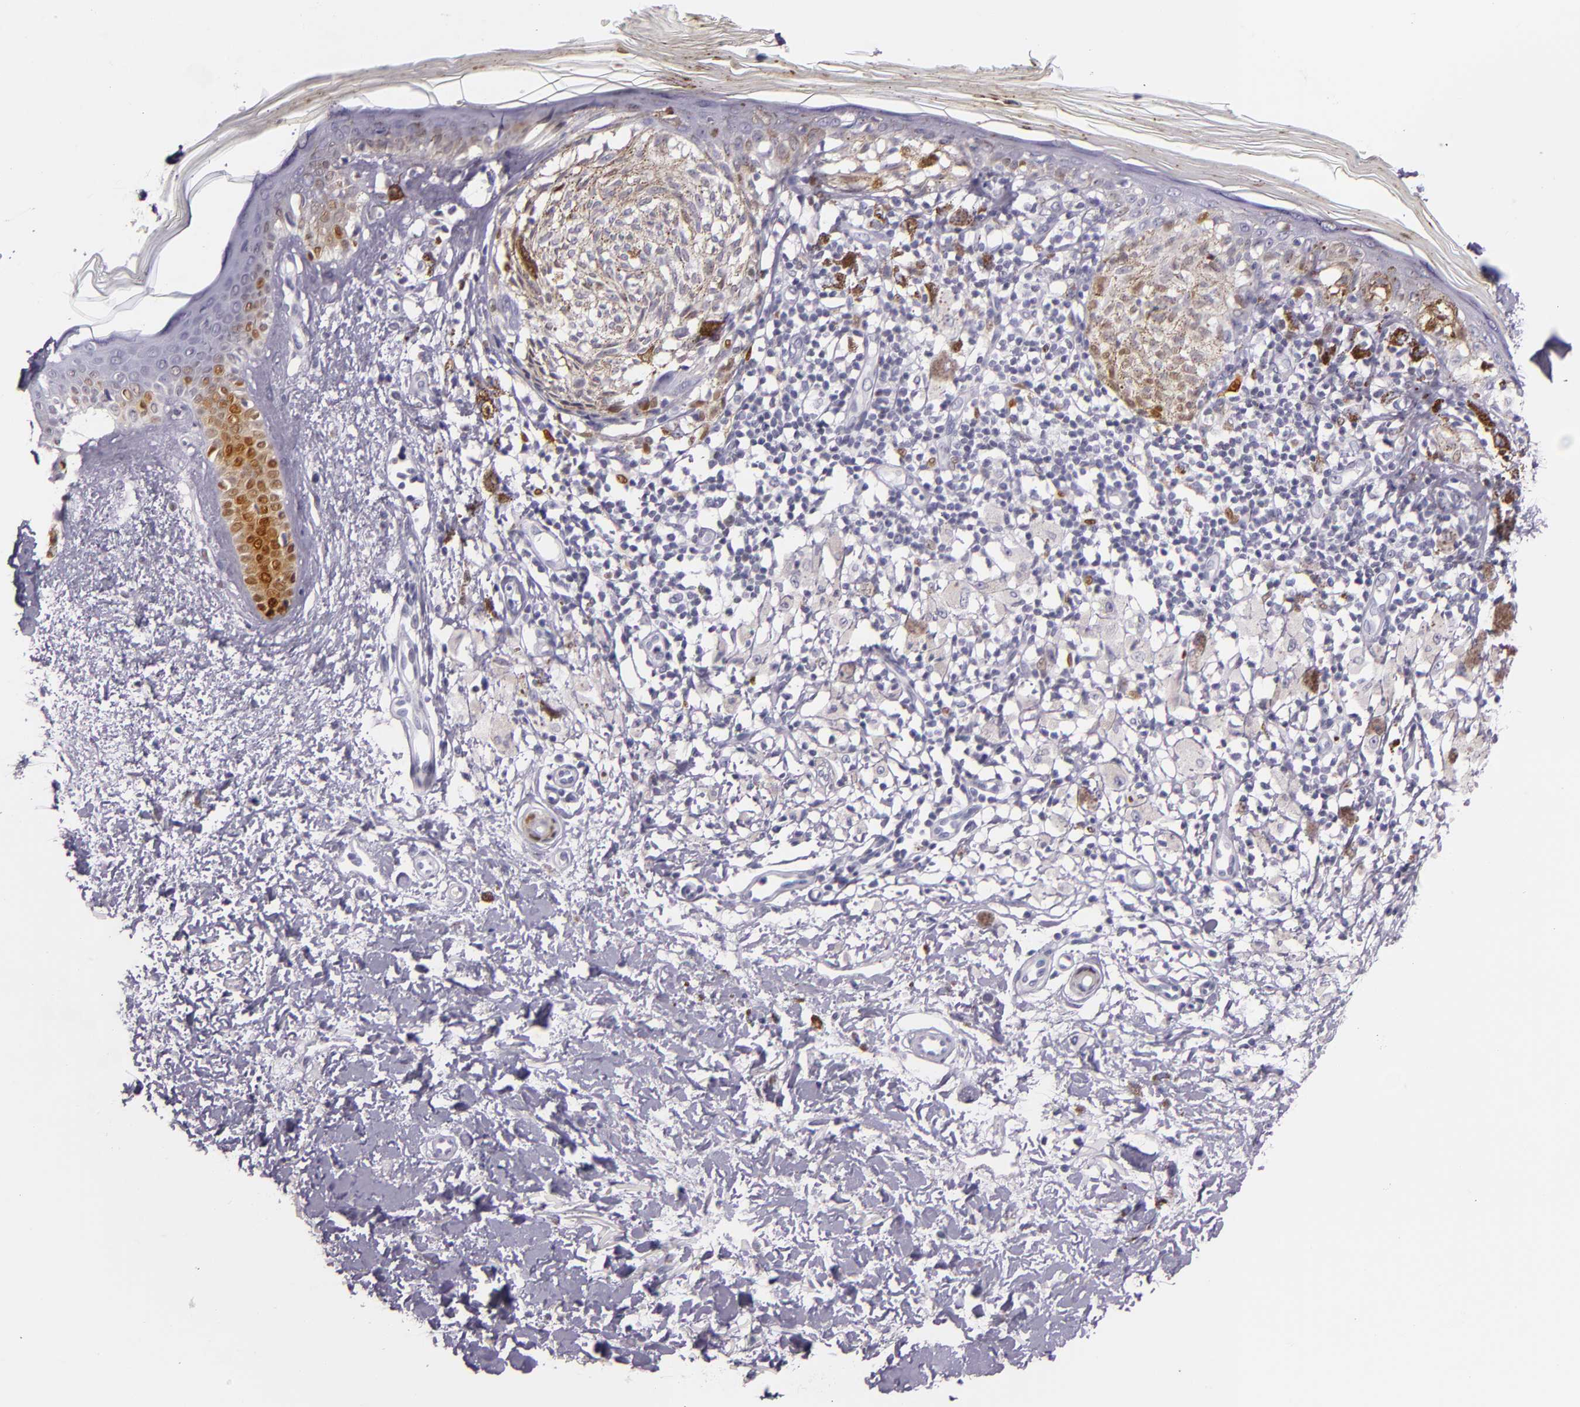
{"staining": {"intensity": "negative", "quantity": "none", "location": "none"}, "tissue": "melanoma", "cell_type": "Tumor cells", "image_type": "cancer", "snomed": [{"axis": "morphology", "description": "Malignant melanoma, NOS"}, {"axis": "topography", "description": "Skin"}], "caption": "There is no significant expression in tumor cells of melanoma.", "gene": "MT1A", "patient": {"sex": "male", "age": 88}}